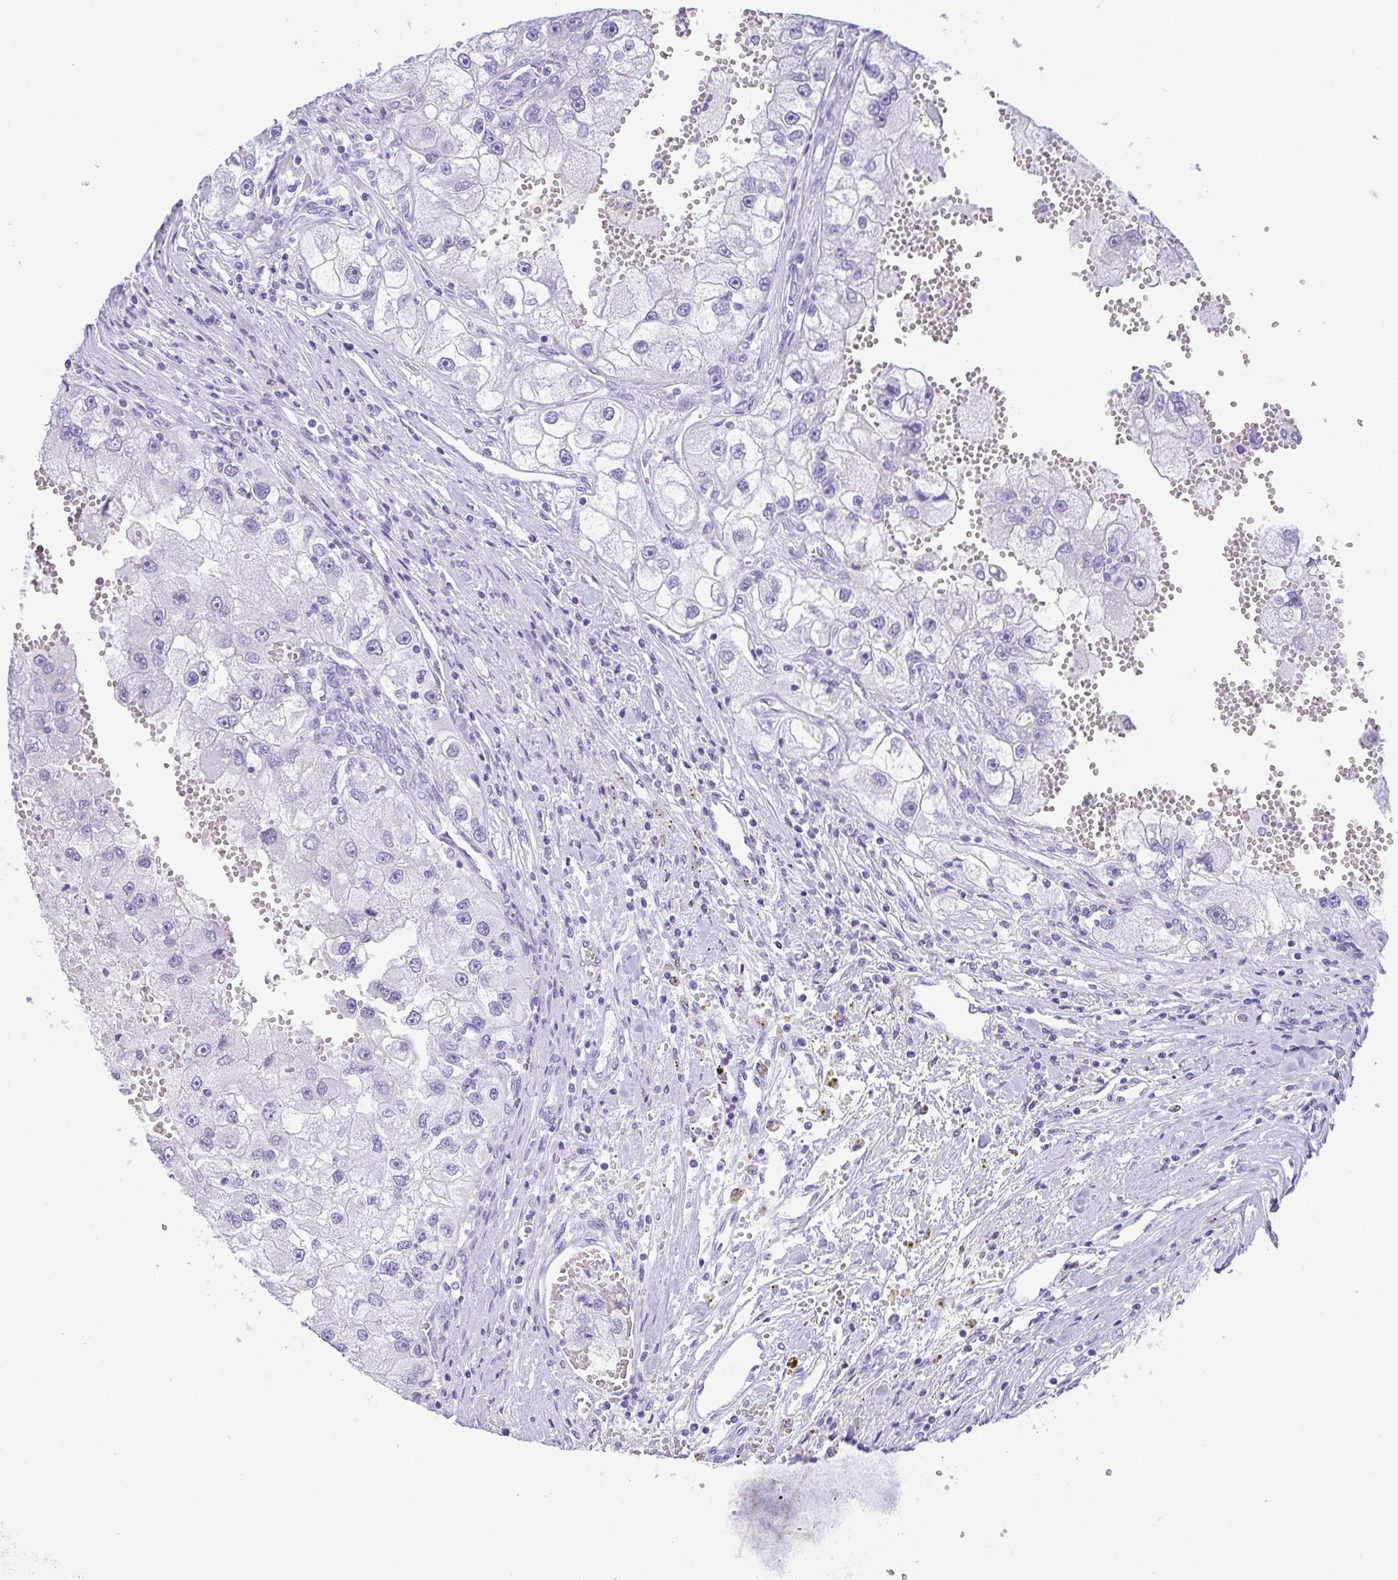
{"staining": {"intensity": "negative", "quantity": "none", "location": "none"}, "tissue": "renal cancer", "cell_type": "Tumor cells", "image_type": "cancer", "snomed": [{"axis": "morphology", "description": "Adenocarcinoma, NOS"}, {"axis": "topography", "description": "Kidney"}], "caption": "Tumor cells show no significant protein staining in adenocarcinoma (renal). (DAB IHC with hematoxylin counter stain).", "gene": "CPA1", "patient": {"sex": "male", "age": 63}}